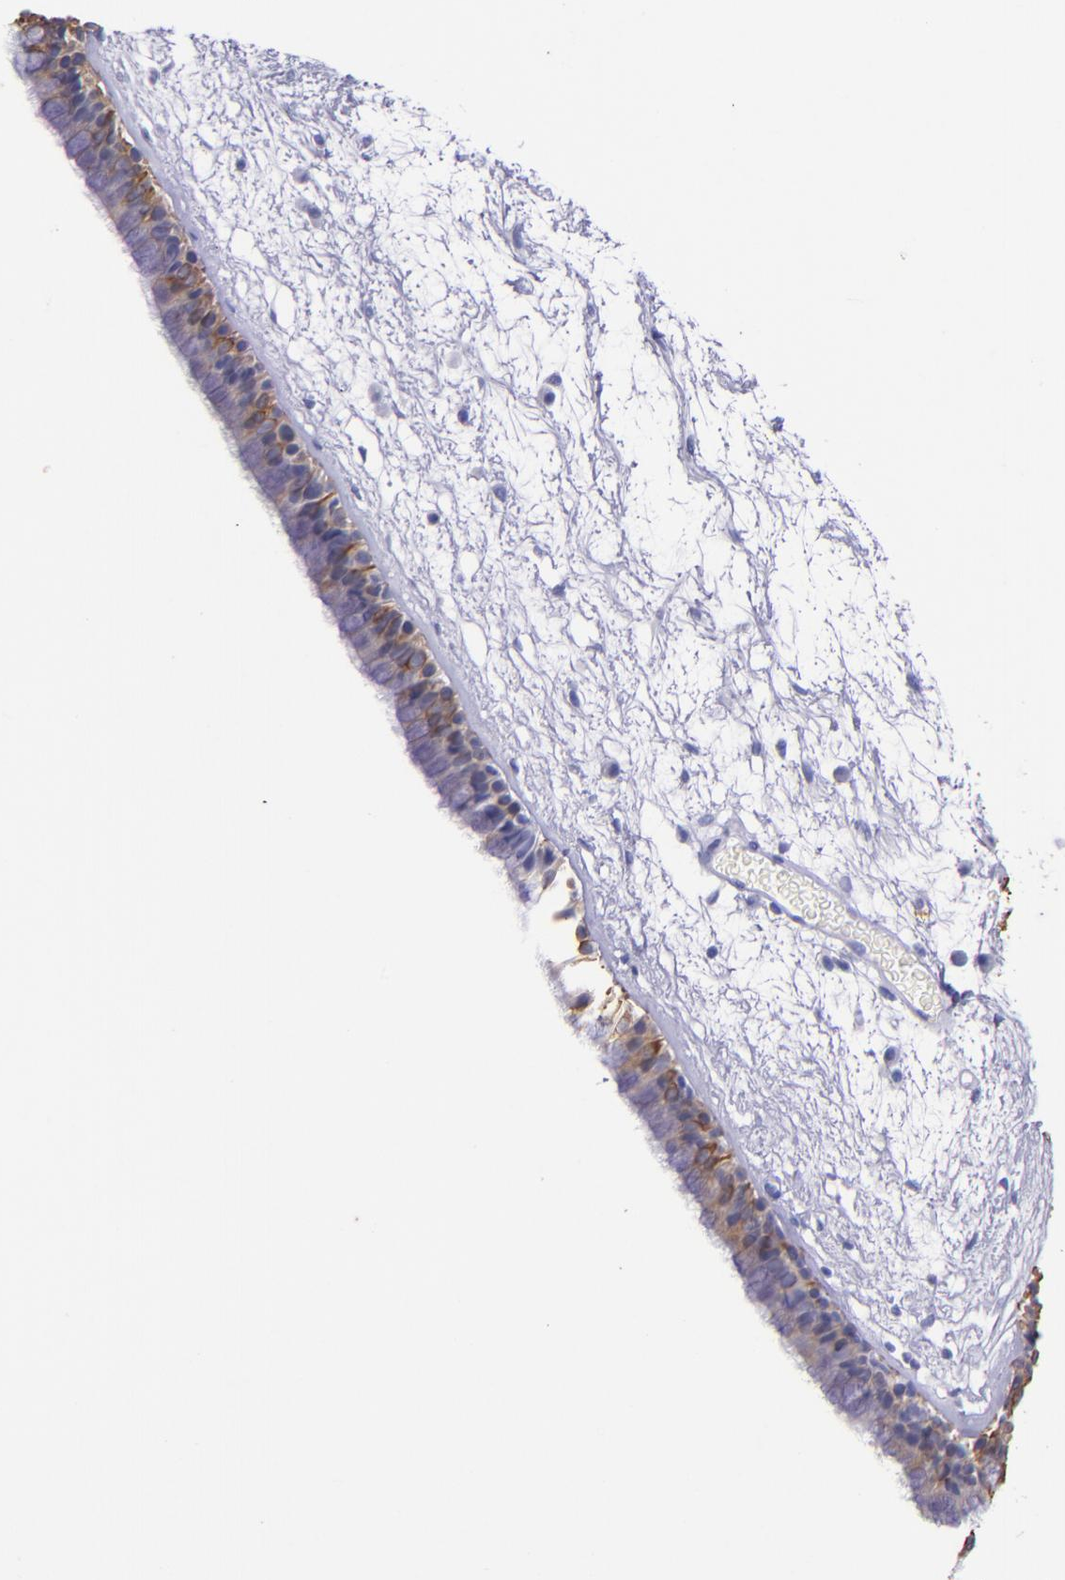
{"staining": {"intensity": "moderate", "quantity": "25%-75%", "location": "cytoplasmic/membranous"}, "tissue": "nasopharynx", "cell_type": "Respiratory epithelial cells", "image_type": "normal", "snomed": [{"axis": "morphology", "description": "Normal tissue, NOS"}, {"axis": "morphology", "description": "Inflammation, NOS"}, {"axis": "topography", "description": "Nasopharynx"}], "caption": "Moderate cytoplasmic/membranous staining is present in approximately 25%-75% of respiratory epithelial cells in unremarkable nasopharynx.", "gene": "KRT4", "patient": {"sex": "male", "age": 48}}